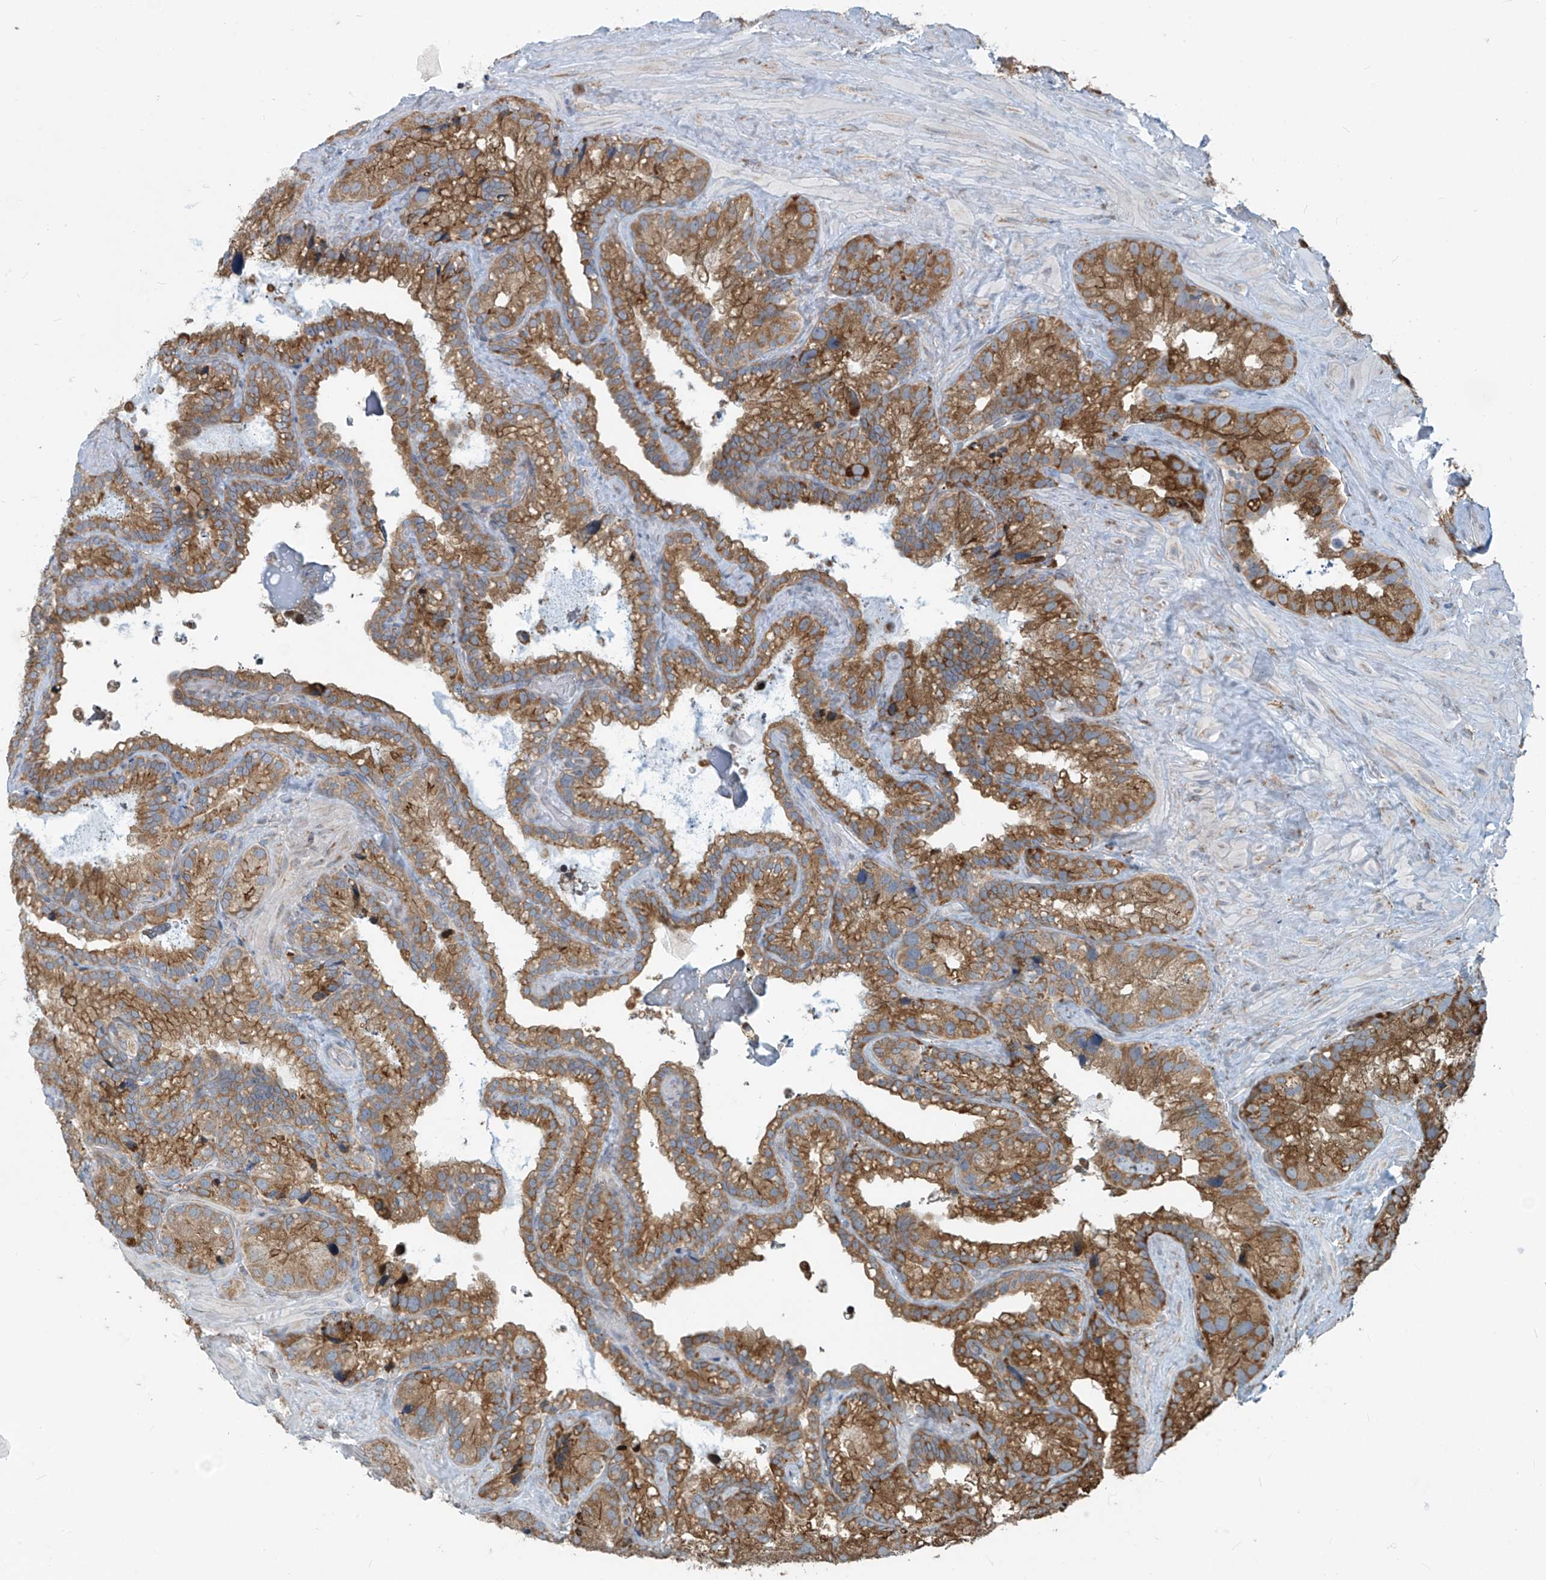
{"staining": {"intensity": "moderate", "quantity": ">75%", "location": "cytoplasmic/membranous"}, "tissue": "seminal vesicle", "cell_type": "Glandular cells", "image_type": "normal", "snomed": [{"axis": "morphology", "description": "Normal tissue, NOS"}, {"axis": "topography", "description": "Prostate"}, {"axis": "topography", "description": "Seminal veicle"}], "caption": "Protein expression analysis of normal seminal vesicle displays moderate cytoplasmic/membranous staining in approximately >75% of glandular cells.", "gene": "KATNIP", "patient": {"sex": "male", "age": 68}}